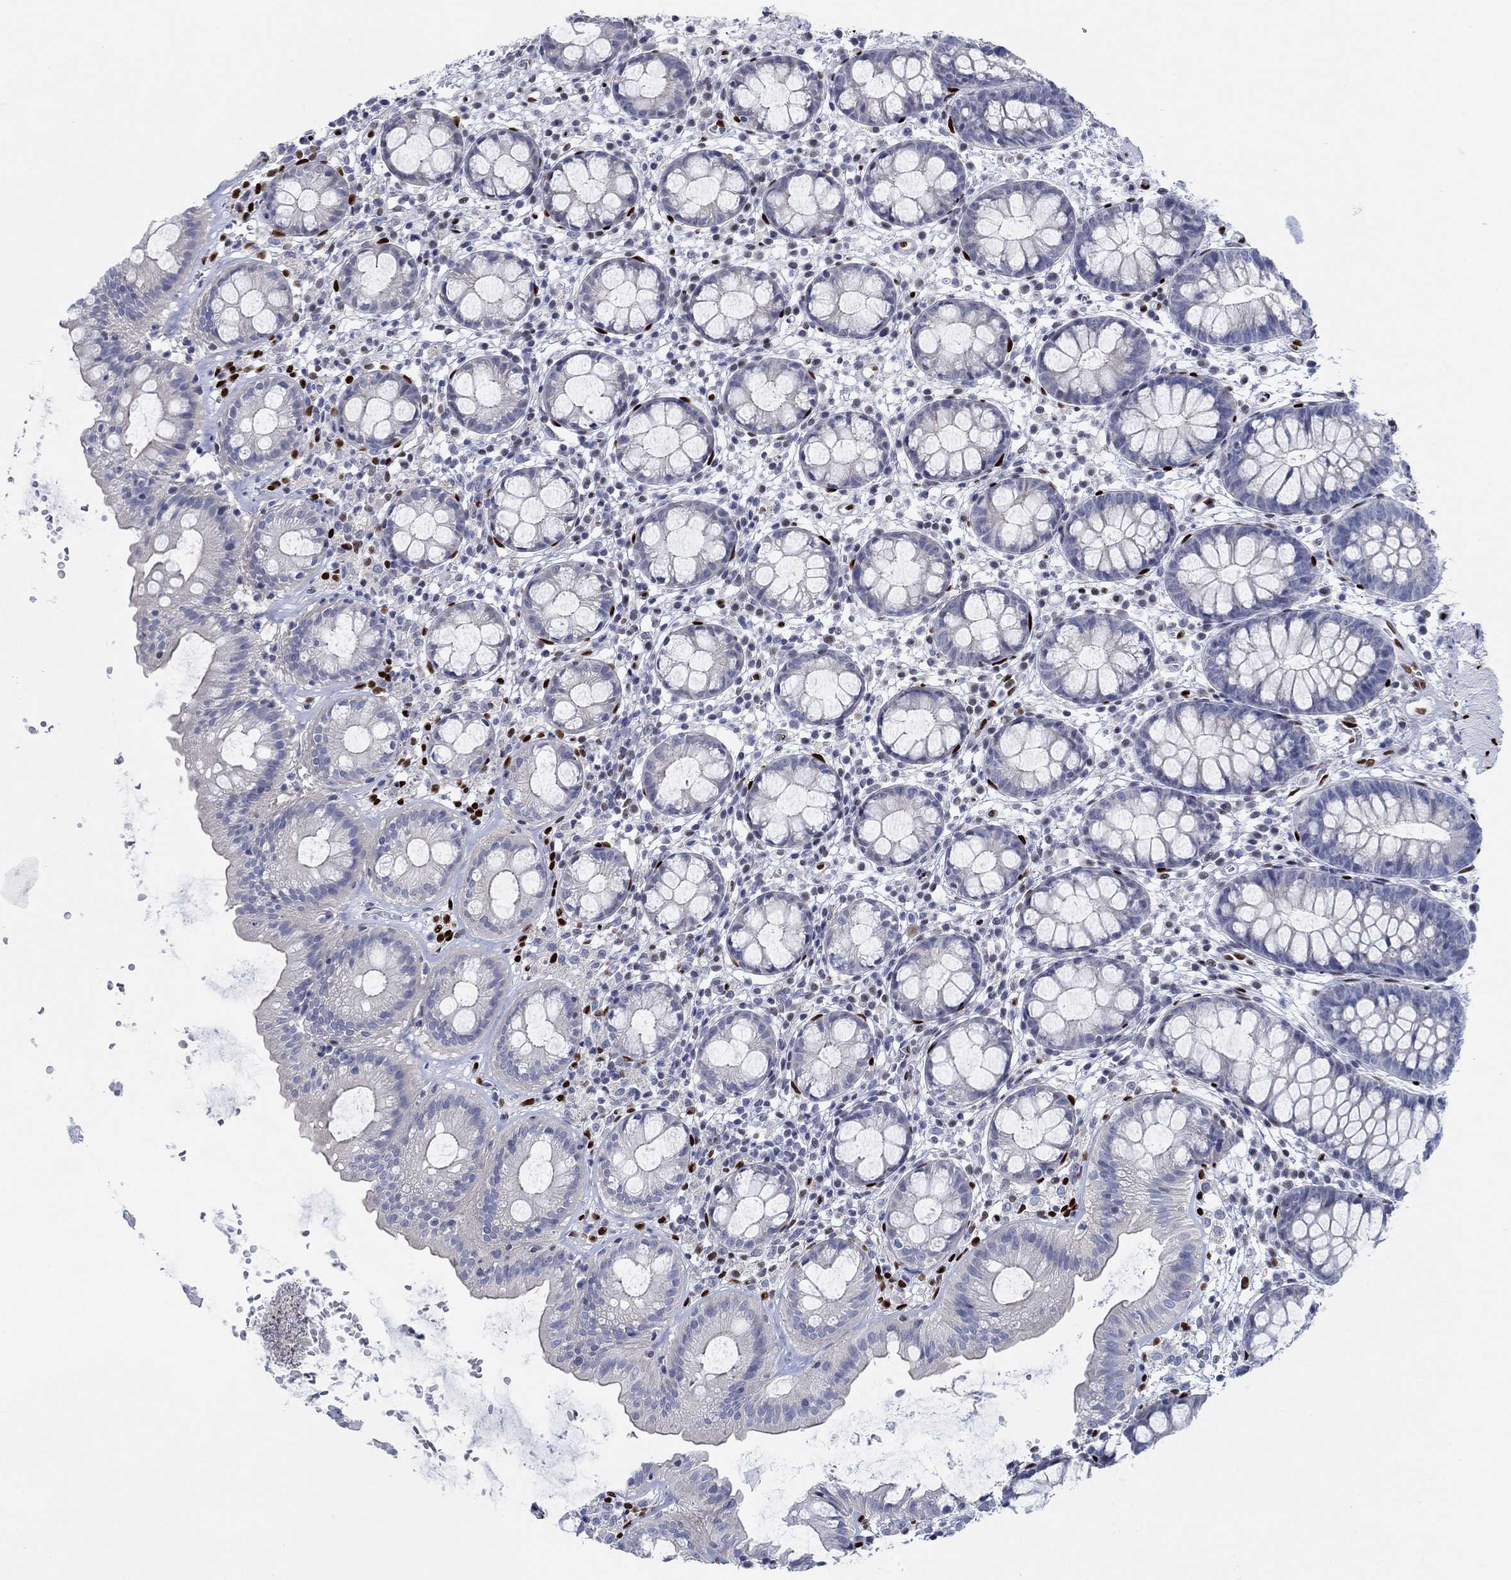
{"staining": {"intensity": "negative", "quantity": "none", "location": "none"}, "tissue": "rectum", "cell_type": "Glandular cells", "image_type": "normal", "snomed": [{"axis": "morphology", "description": "Normal tissue, NOS"}, {"axis": "topography", "description": "Rectum"}], "caption": "Immunohistochemistry of benign human rectum shows no expression in glandular cells.", "gene": "ZEB1", "patient": {"sex": "male", "age": 57}}